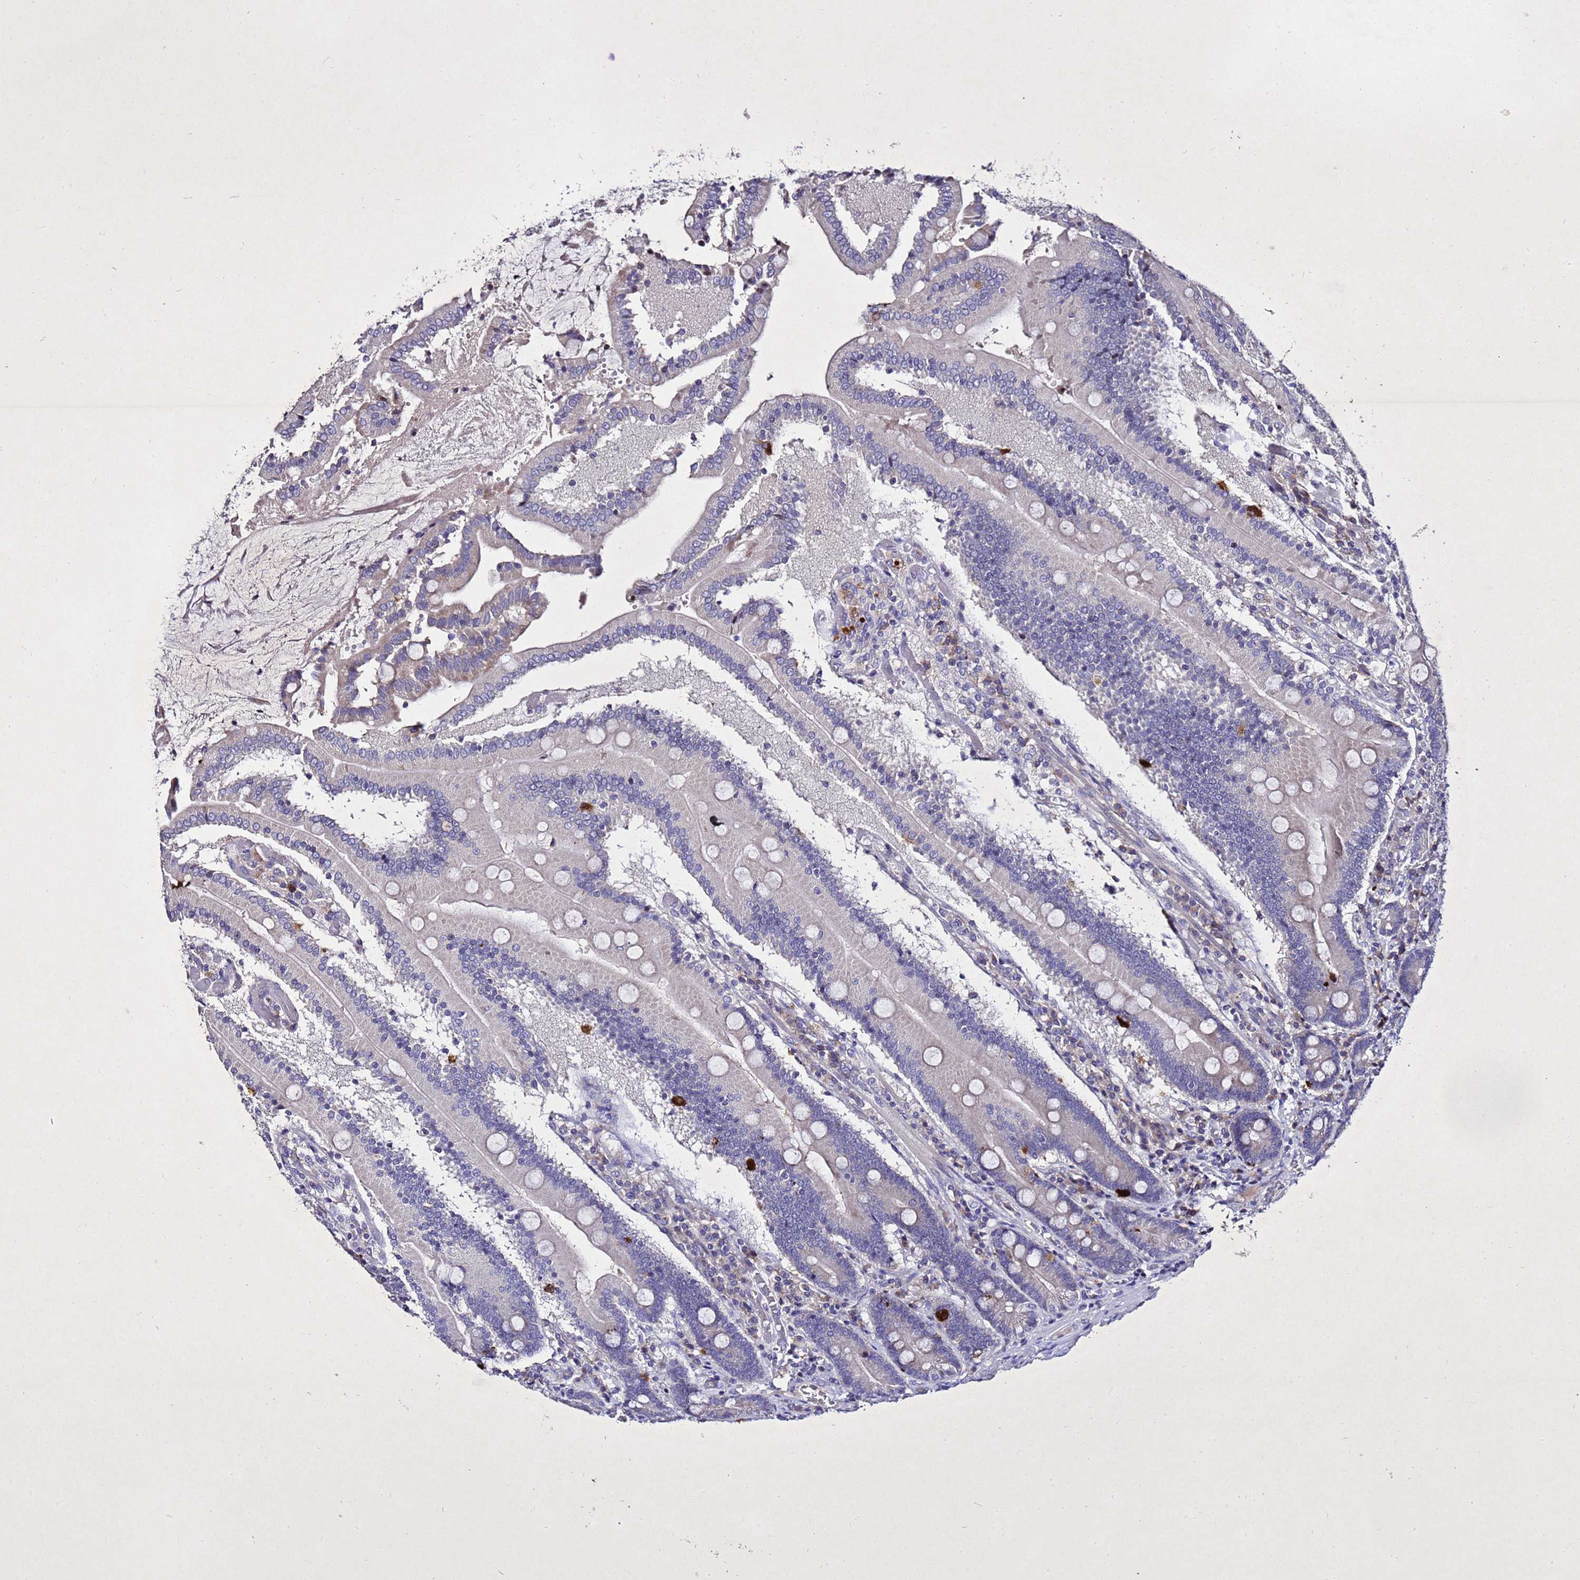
{"staining": {"intensity": "strong", "quantity": "<25%", "location": "cytoplasmic/membranous"}, "tissue": "duodenum", "cell_type": "Glandular cells", "image_type": "normal", "snomed": [{"axis": "morphology", "description": "Normal tissue, NOS"}, {"axis": "topography", "description": "Duodenum"}], "caption": "IHC photomicrograph of benign duodenum stained for a protein (brown), which exhibits medium levels of strong cytoplasmic/membranous positivity in about <25% of glandular cells.", "gene": "SV2B", "patient": {"sex": "female", "age": 62}}